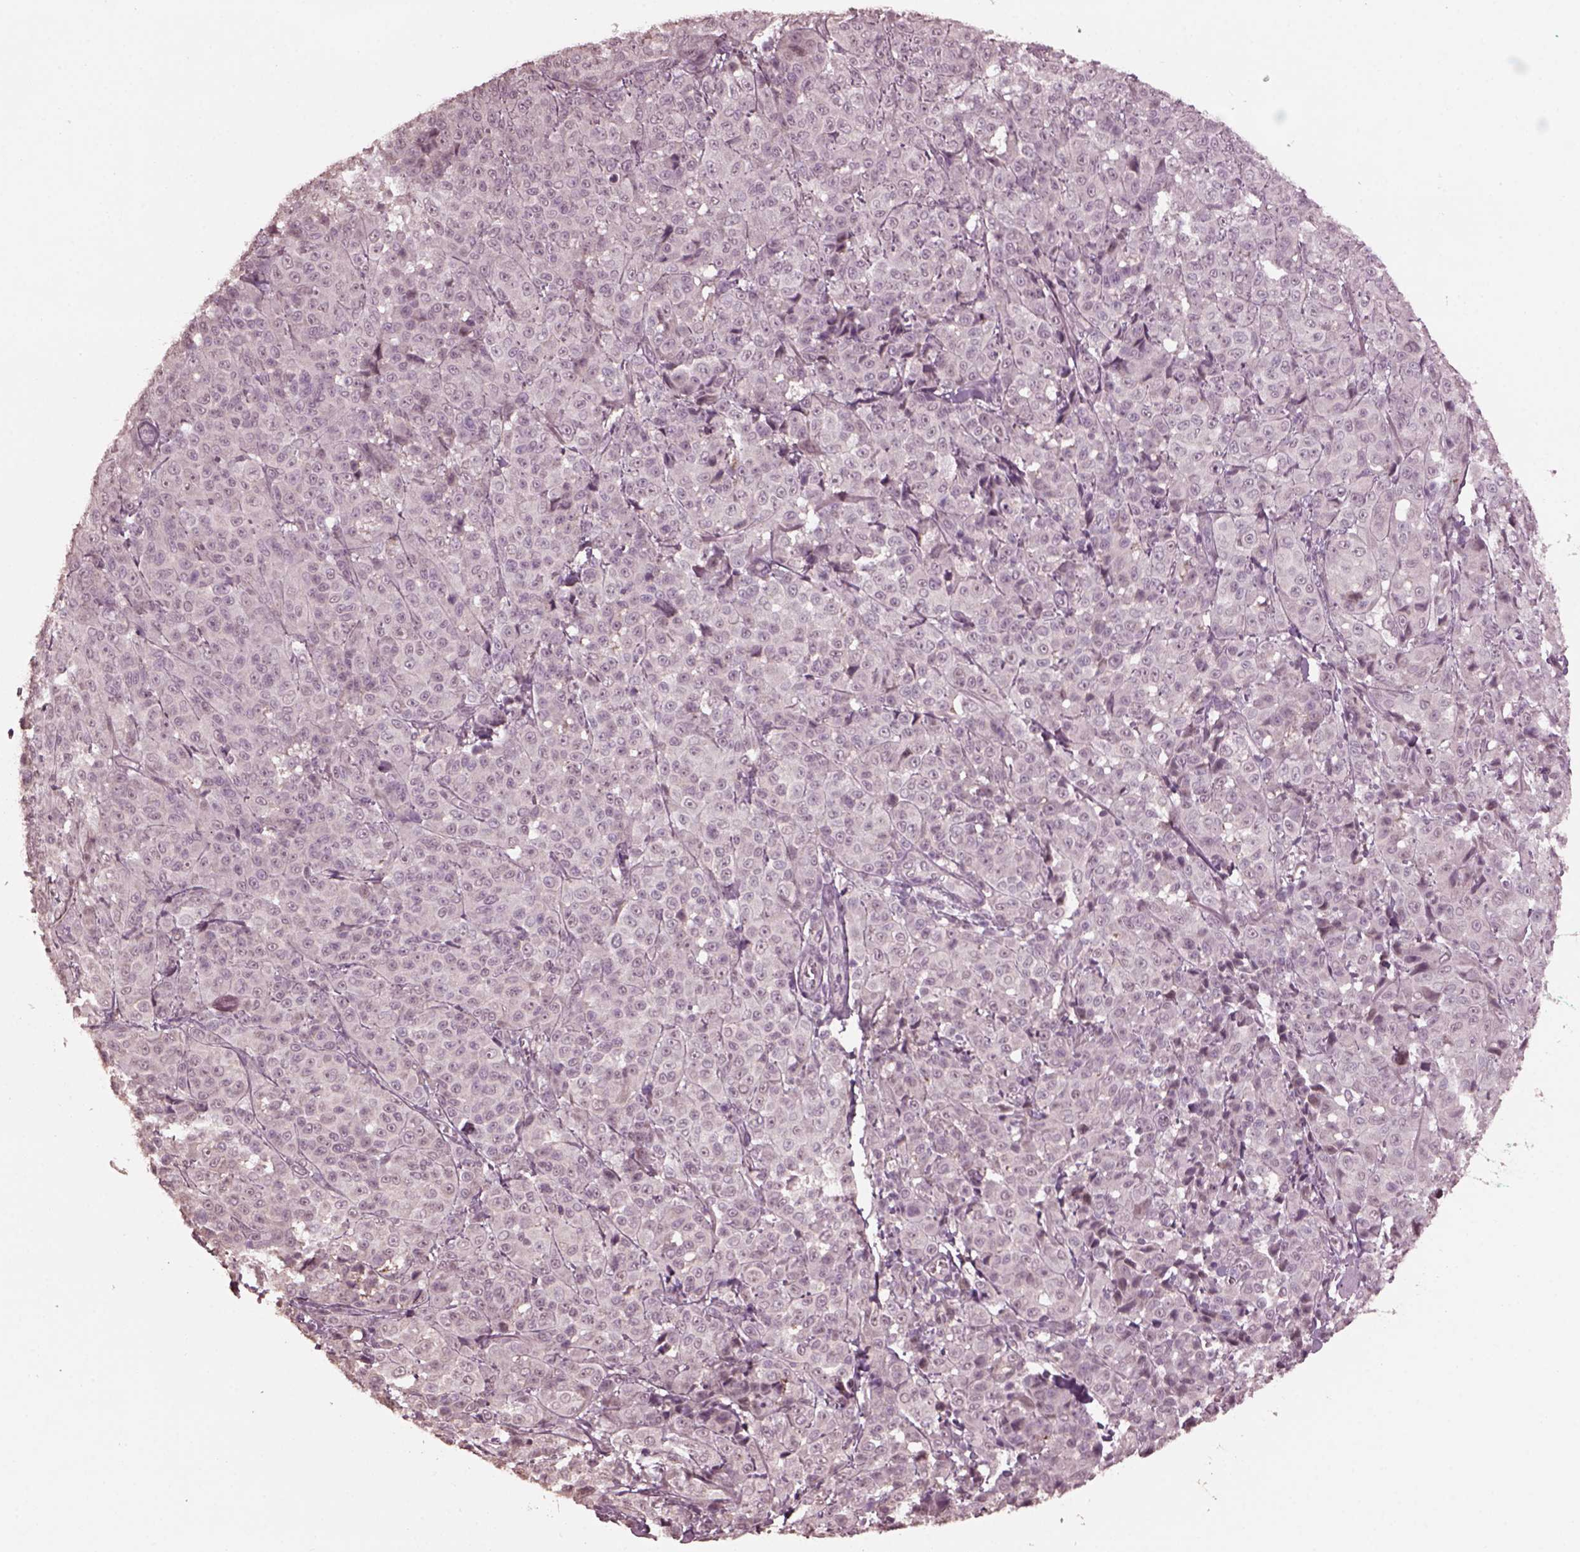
{"staining": {"intensity": "negative", "quantity": "none", "location": "none"}, "tissue": "melanoma", "cell_type": "Tumor cells", "image_type": "cancer", "snomed": [{"axis": "morphology", "description": "Malignant melanoma, NOS"}, {"axis": "topography", "description": "Skin"}], "caption": "Tumor cells are negative for brown protein staining in malignant melanoma. (Immunohistochemistry (ihc), brightfield microscopy, high magnification).", "gene": "IL18RAP", "patient": {"sex": "male", "age": 89}}